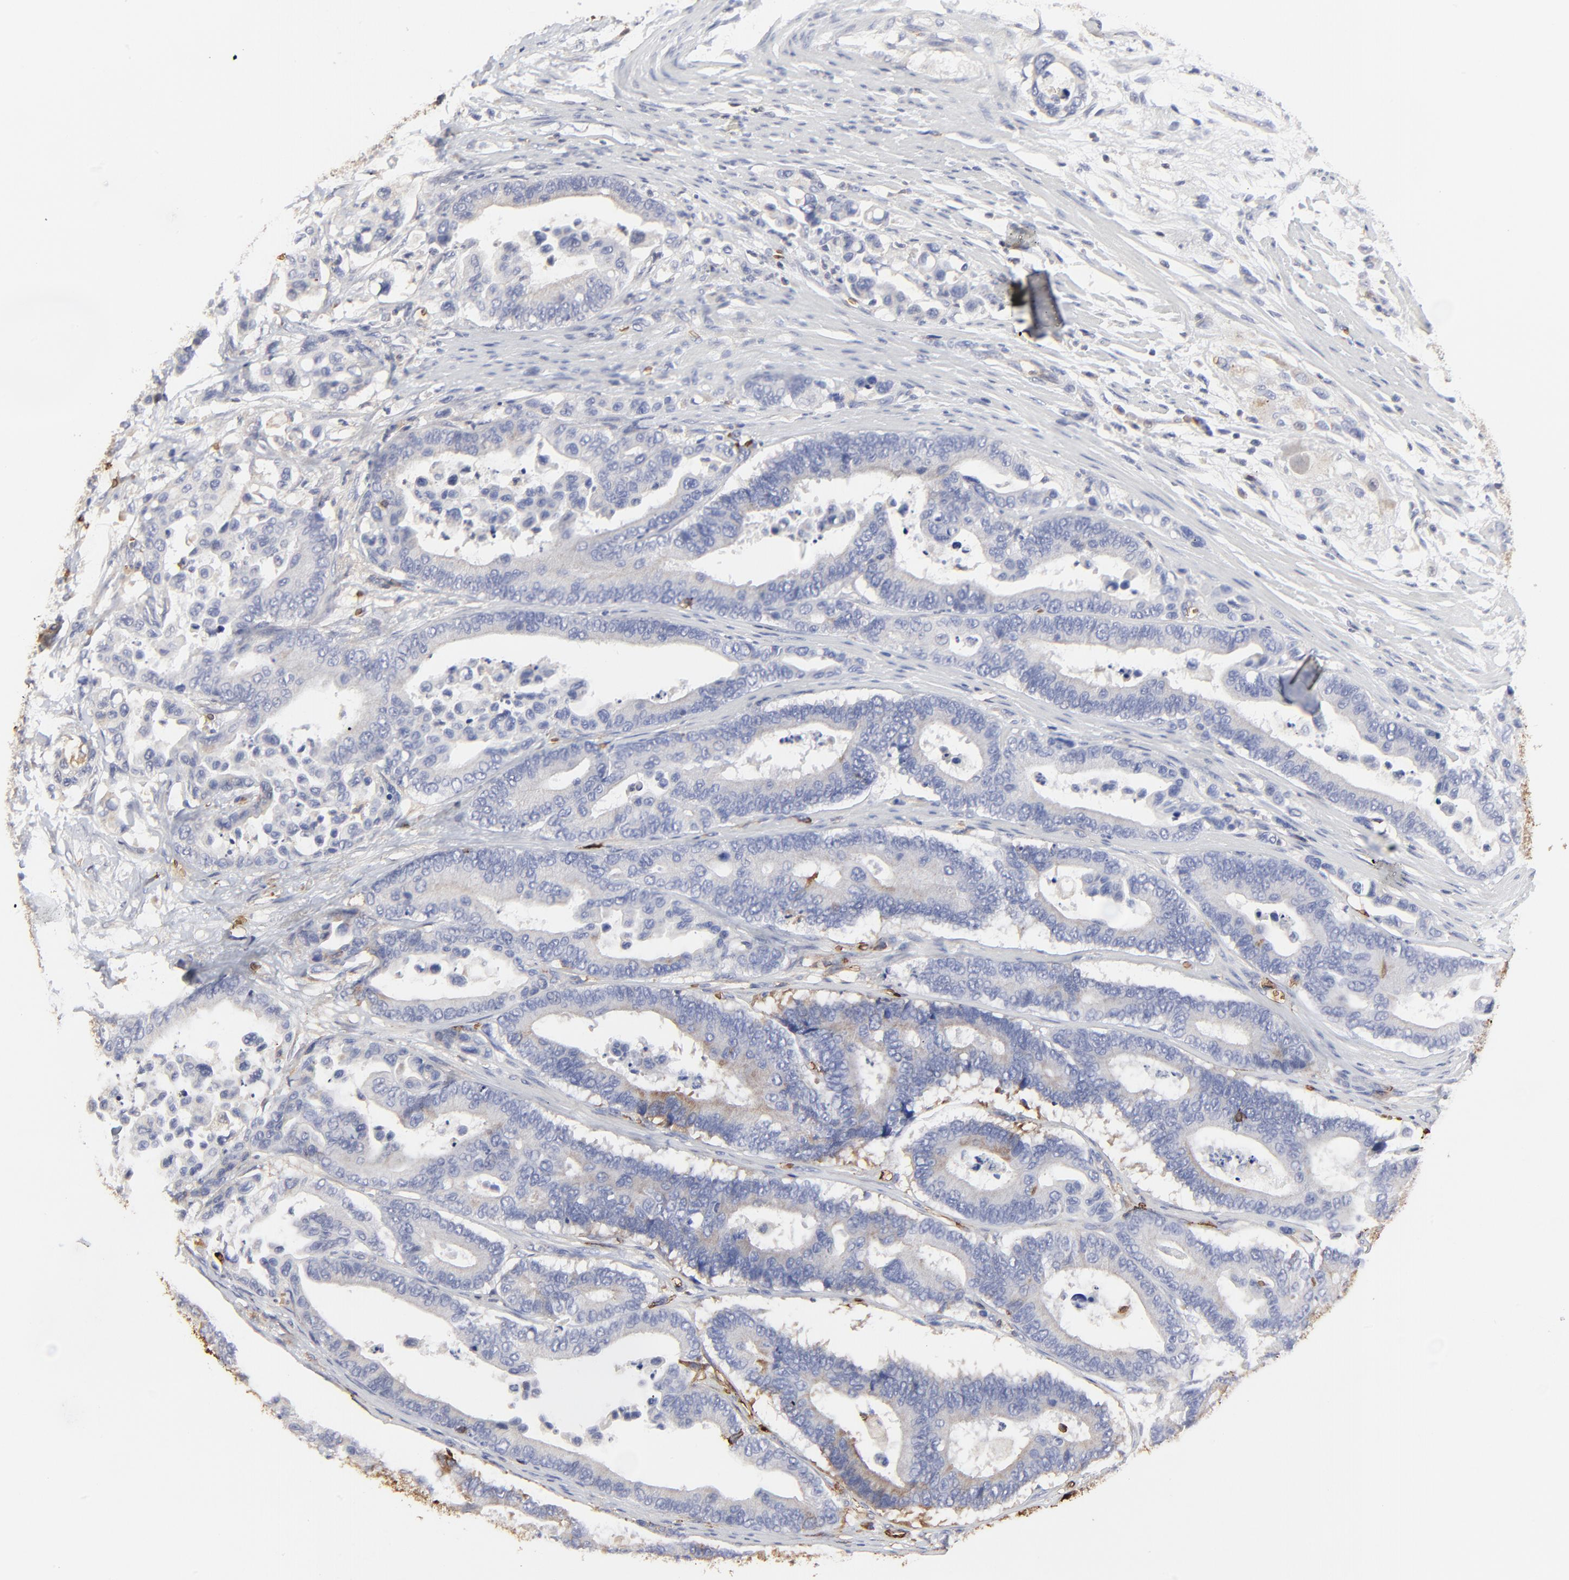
{"staining": {"intensity": "negative", "quantity": "none", "location": "none"}, "tissue": "colorectal cancer", "cell_type": "Tumor cells", "image_type": "cancer", "snomed": [{"axis": "morphology", "description": "Normal tissue, NOS"}, {"axis": "morphology", "description": "Adenocarcinoma, NOS"}, {"axis": "topography", "description": "Colon"}], "caption": "High magnification brightfield microscopy of colorectal cancer (adenocarcinoma) stained with DAB (3,3'-diaminobenzidine) (brown) and counterstained with hematoxylin (blue): tumor cells show no significant expression.", "gene": "PAG1", "patient": {"sex": "male", "age": 82}}